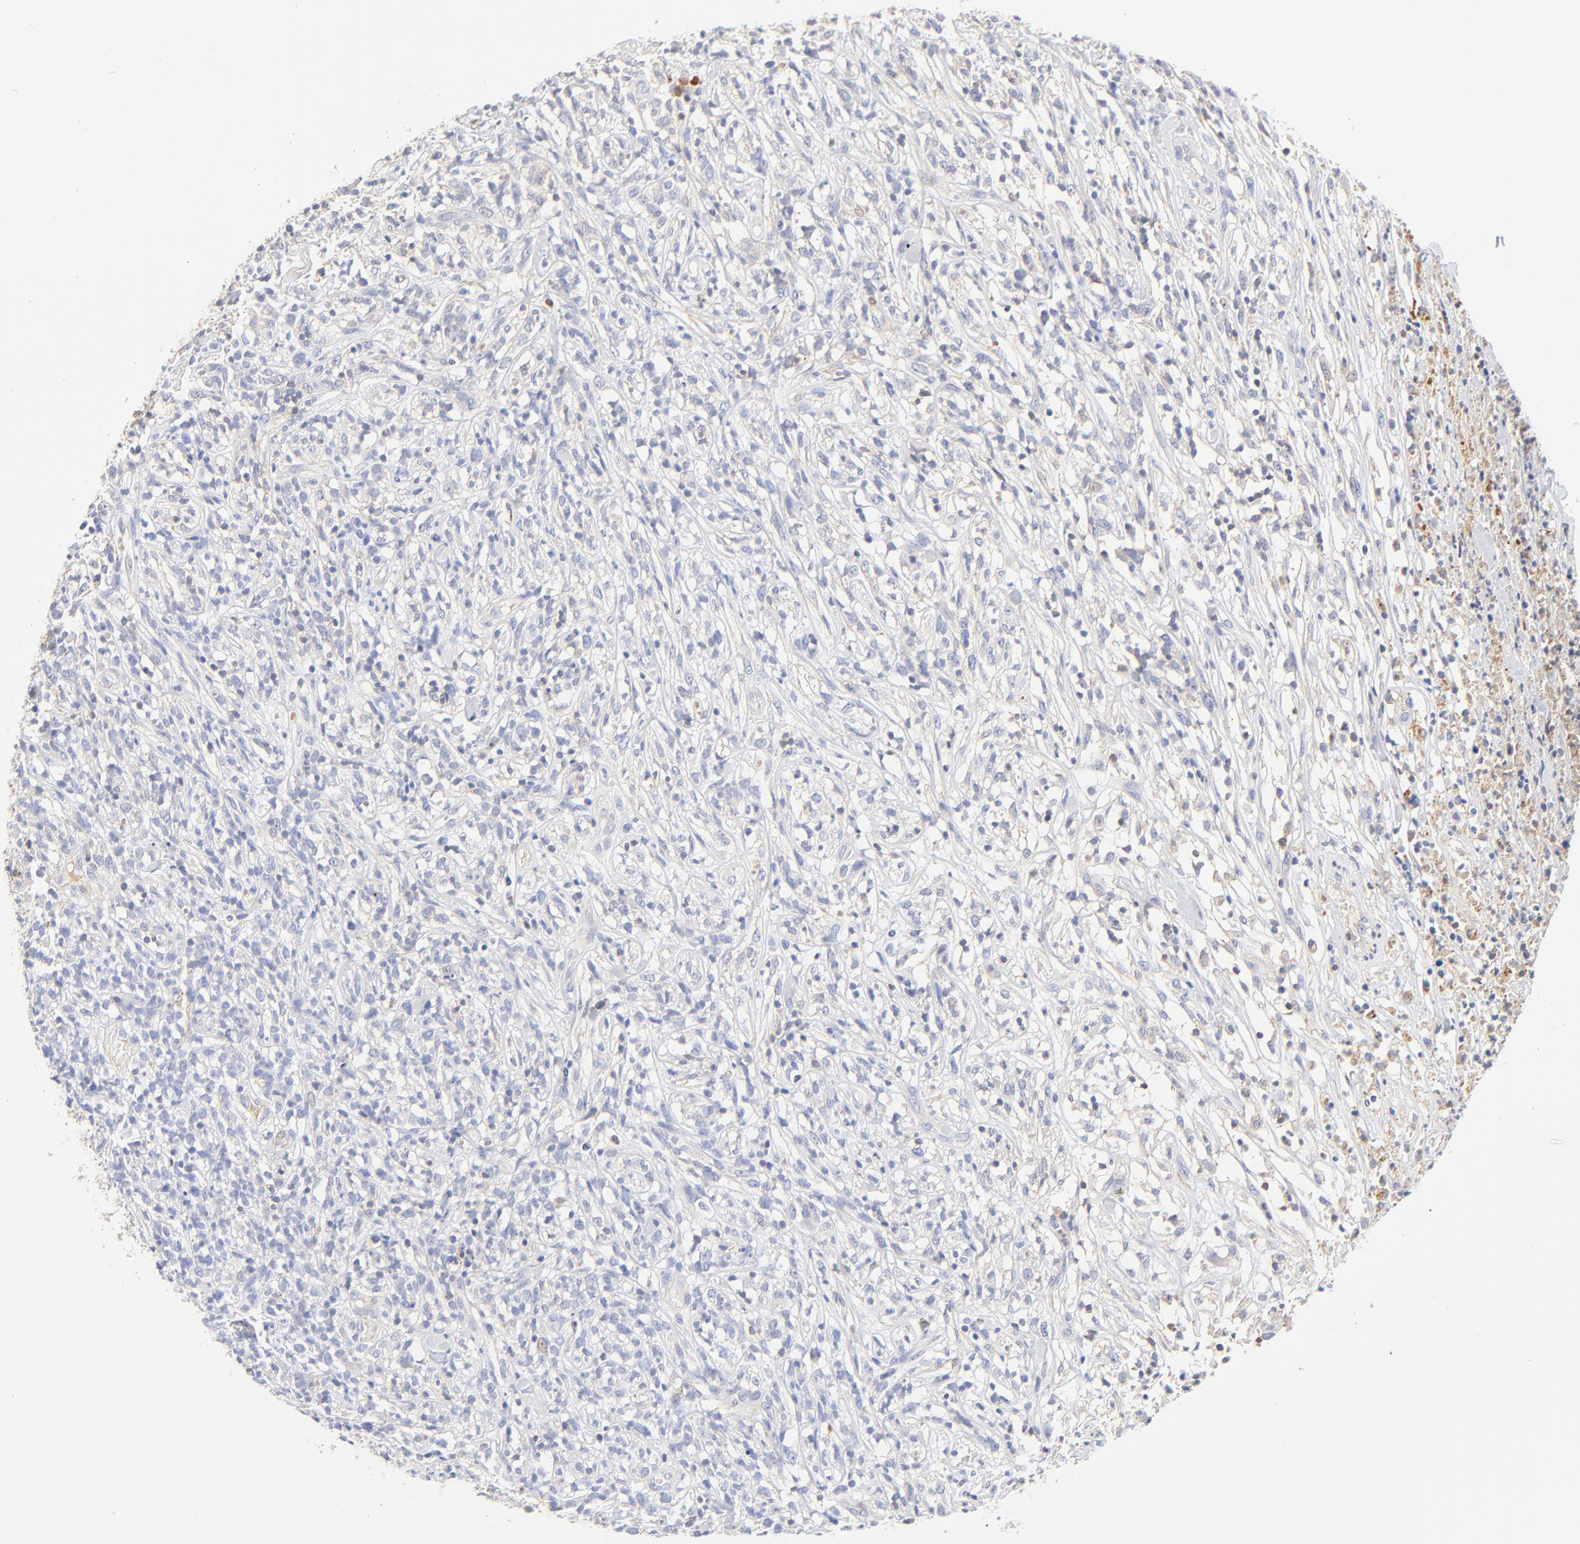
{"staining": {"intensity": "negative", "quantity": "none", "location": "none"}, "tissue": "lymphoma", "cell_type": "Tumor cells", "image_type": "cancer", "snomed": [{"axis": "morphology", "description": "Malignant lymphoma, non-Hodgkin's type, High grade"}, {"axis": "topography", "description": "Lymph node"}], "caption": "DAB (3,3'-diaminobenzidine) immunohistochemical staining of lymphoma shows no significant positivity in tumor cells.", "gene": "MDGA2", "patient": {"sex": "female", "age": 73}}